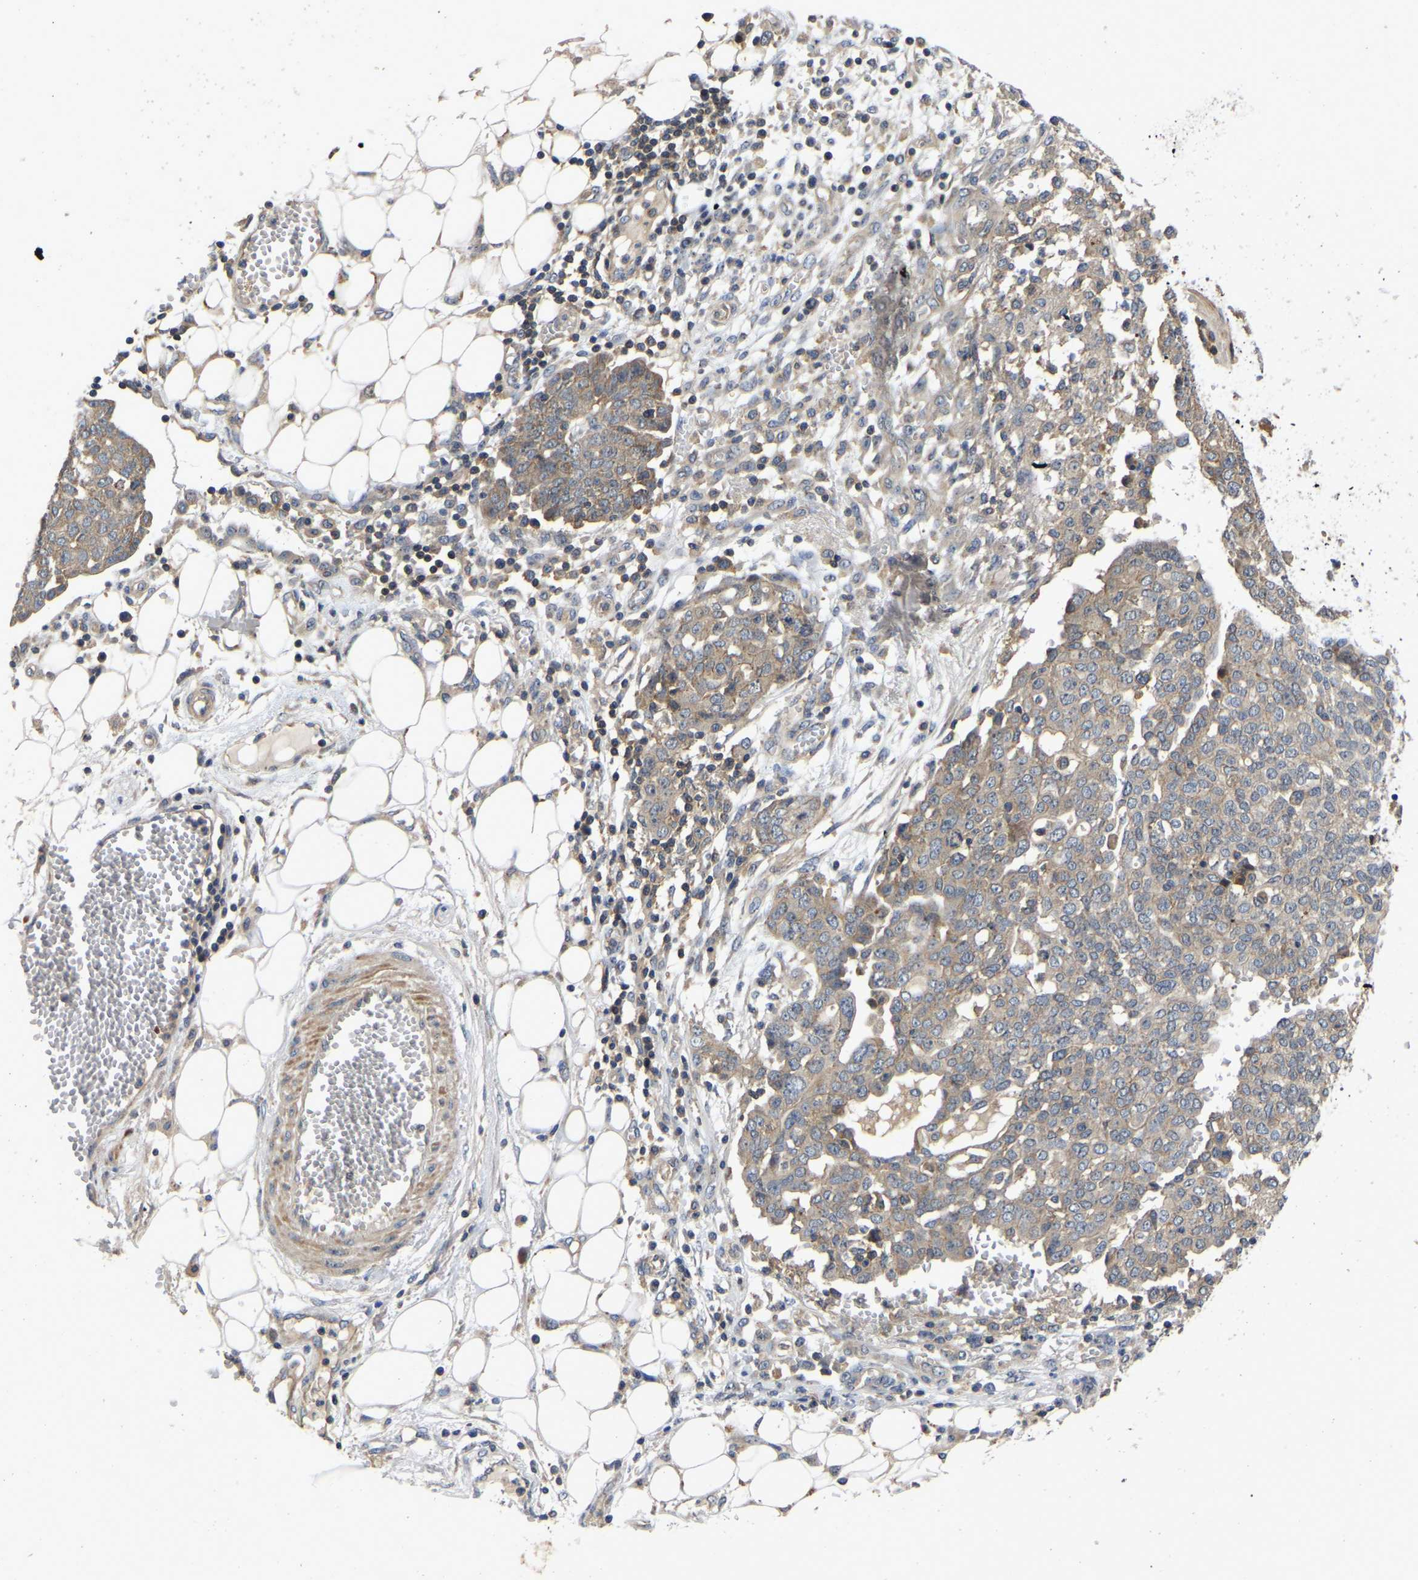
{"staining": {"intensity": "weak", "quantity": ">75%", "location": "cytoplasmic/membranous"}, "tissue": "ovarian cancer", "cell_type": "Tumor cells", "image_type": "cancer", "snomed": [{"axis": "morphology", "description": "Cystadenocarcinoma, serous, NOS"}, {"axis": "topography", "description": "Soft tissue"}, {"axis": "topography", "description": "Ovary"}], "caption": "Immunohistochemistry (IHC) image of ovarian serous cystadenocarcinoma stained for a protein (brown), which exhibits low levels of weak cytoplasmic/membranous expression in approximately >75% of tumor cells.", "gene": "PRDM14", "patient": {"sex": "female", "age": 57}}